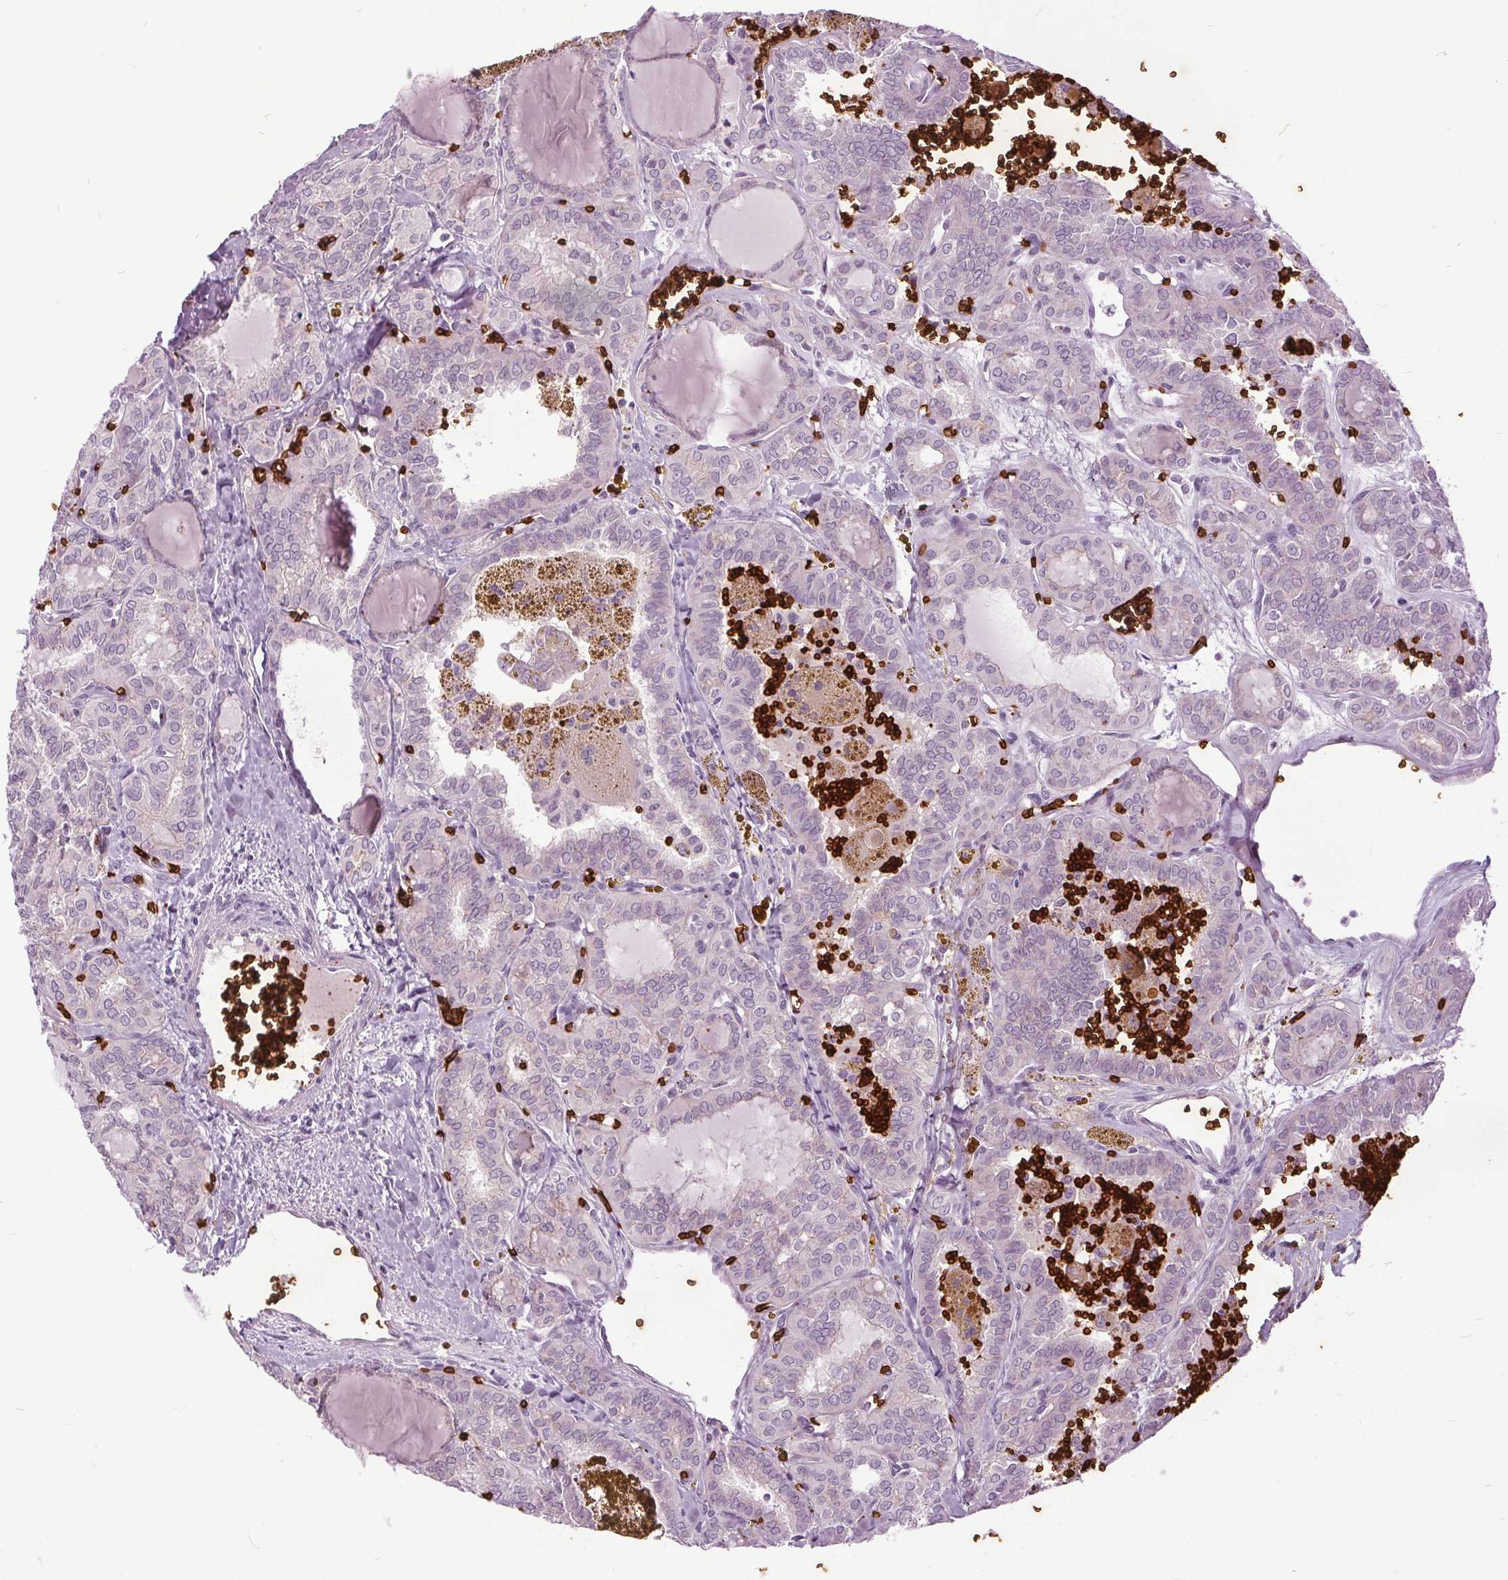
{"staining": {"intensity": "negative", "quantity": "none", "location": "none"}, "tissue": "thyroid cancer", "cell_type": "Tumor cells", "image_type": "cancer", "snomed": [{"axis": "morphology", "description": "Papillary adenocarcinoma, NOS"}, {"axis": "topography", "description": "Thyroid gland"}], "caption": "IHC of human thyroid cancer reveals no staining in tumor cells.", "gene": "SLC4A1", "patient": {"sex": "female", "age": 41}}